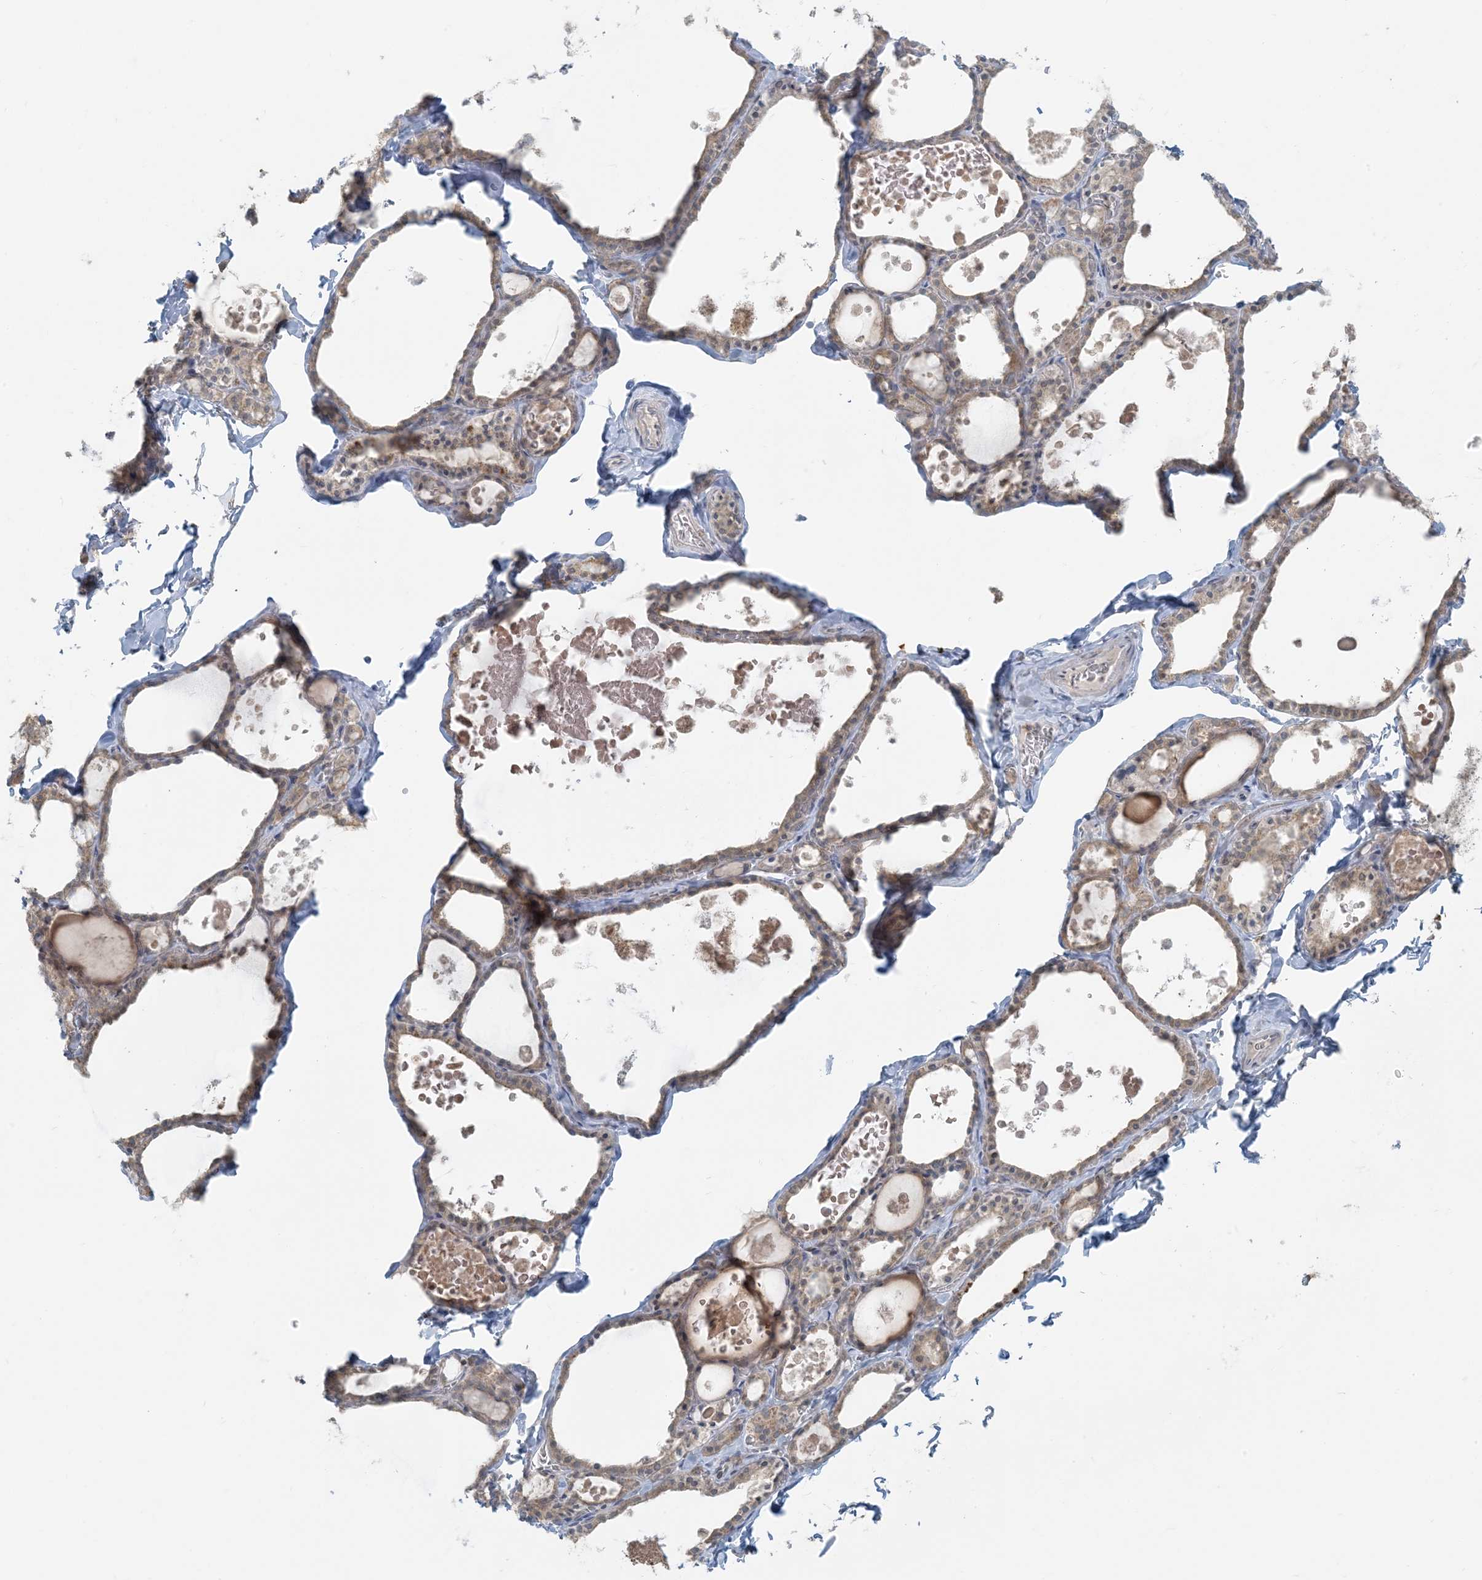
{"staining": {"intensity": "weak", "quantity": ">75%", "location": "cytoplasmic/membranous"}, "tissue": "thyroid gland", "cell_type": "Glandular cells", "image_type": "normal", "snomed": [{"axis": "morphology", "description": "Normal tissue, NOS"}, {"axis": "topography", "description": "Thyroid gland"}], "caption": "Protein staining demonstrates weak cytoplasmic/membranous positivity in approximately >75% of glandular cells in benign thyroid gland.", "gene": "HACL1", "patient": {"sex": "male", "age": 56}}